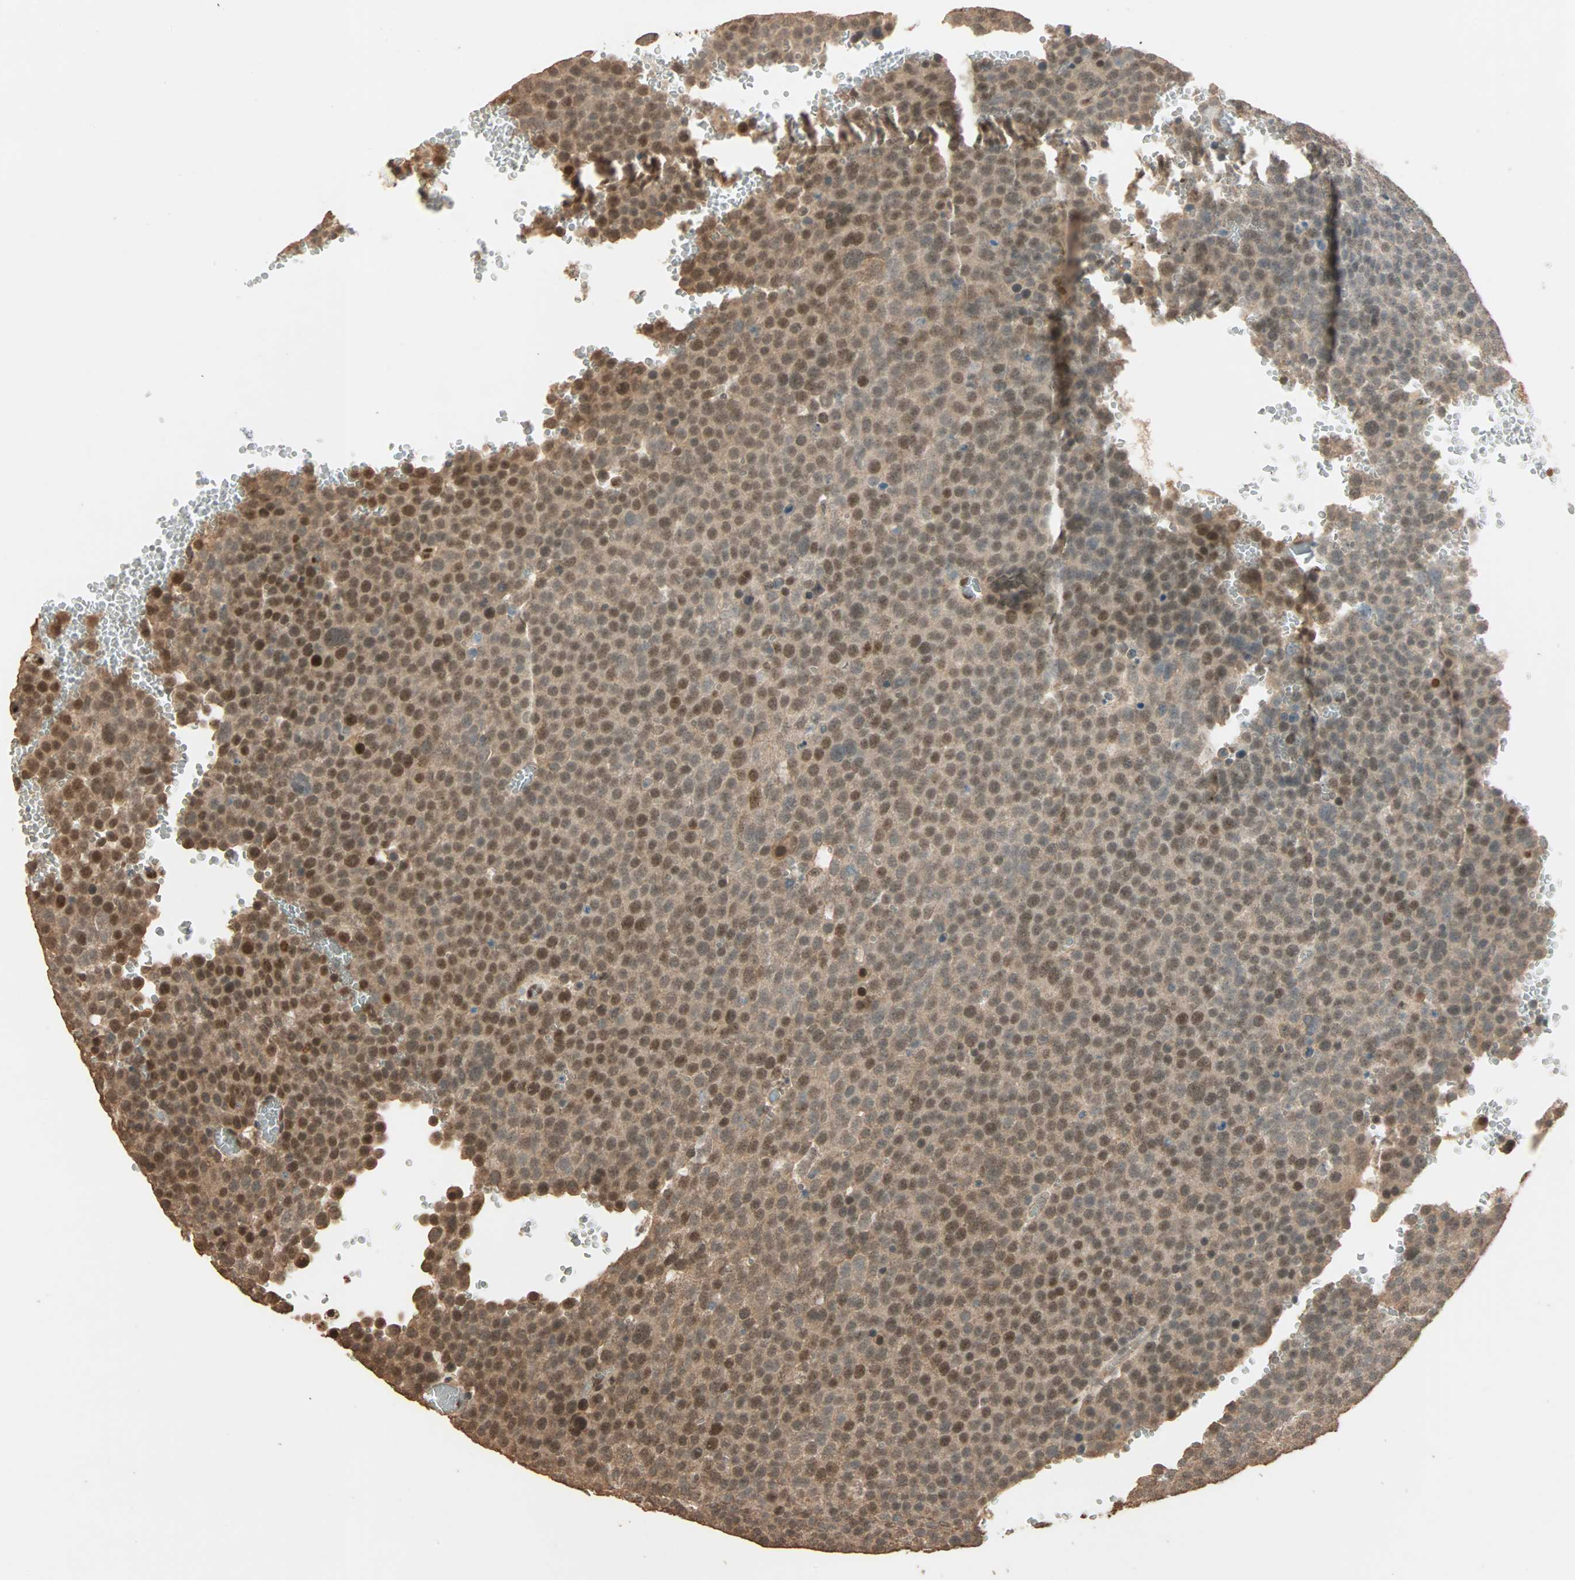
{"staining": {"intensity": "strong", "quantity": ">75%", "location": "cytoplasmic/membranous,nuclear"}, "tissue": "testis cancer", "cell_type": "Tumor cells", "image_type": "cancer", "snomed": [{"axis": "morphology", "description": "Seminoma, NOS"}, {"axis": "topography", "description": "Testis"}], "caption": "The histopathology image displays a brown stain indicating the presence of a protein in the cytoplasmic/membranous and nuclear of tumor cells in testis cancer (seminoma).", "gene": "ZBTB33", "patient": {"sex": "male", "age": 71}}